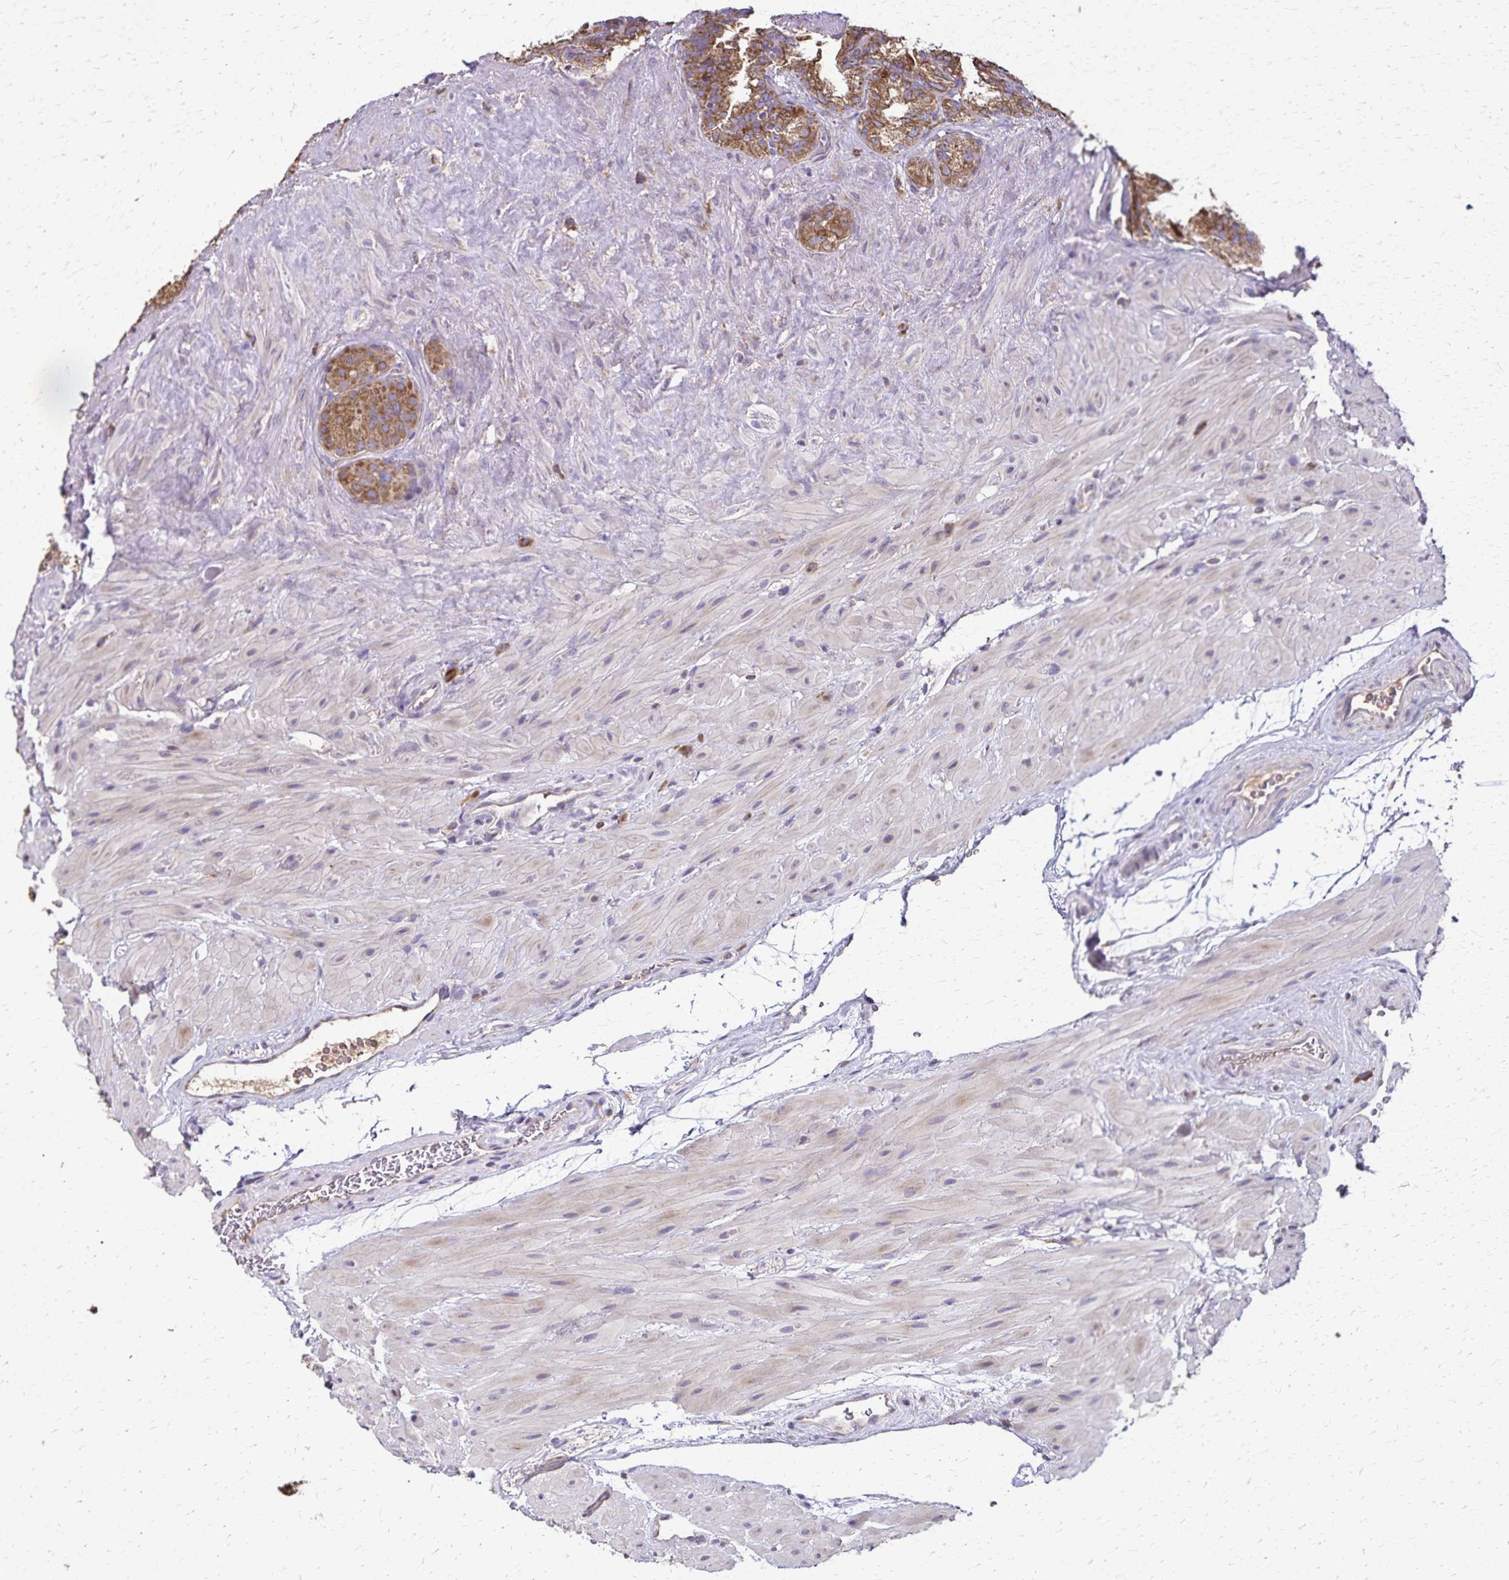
{"staining": {"intensity": "moderate", "quantity": ">75%", "location": "cytoplasmic/membranous"}, "tissue": "seminal vesicle", "cell_type": "Glandular cells", "image_type": "normal", "snomed": [{"axis": "morphology", "description": "Normal tissue, NOS"}, {"axis": "topography", "description": "Seminal veicle"}], "caption": "Brown immunohistochemical staining in benign seminal vesicle shows moderate cytoplasmic/membranous positivity in approximately >75% of glandular cells. The staining was performed using DAB (3,3'-diaminobenzidine), with brown indicating positive protein expression. Nuclei are stained blue with hematoxylin.", "gene": "RNF10", "patient": {"sex": "male", "age": 60}}